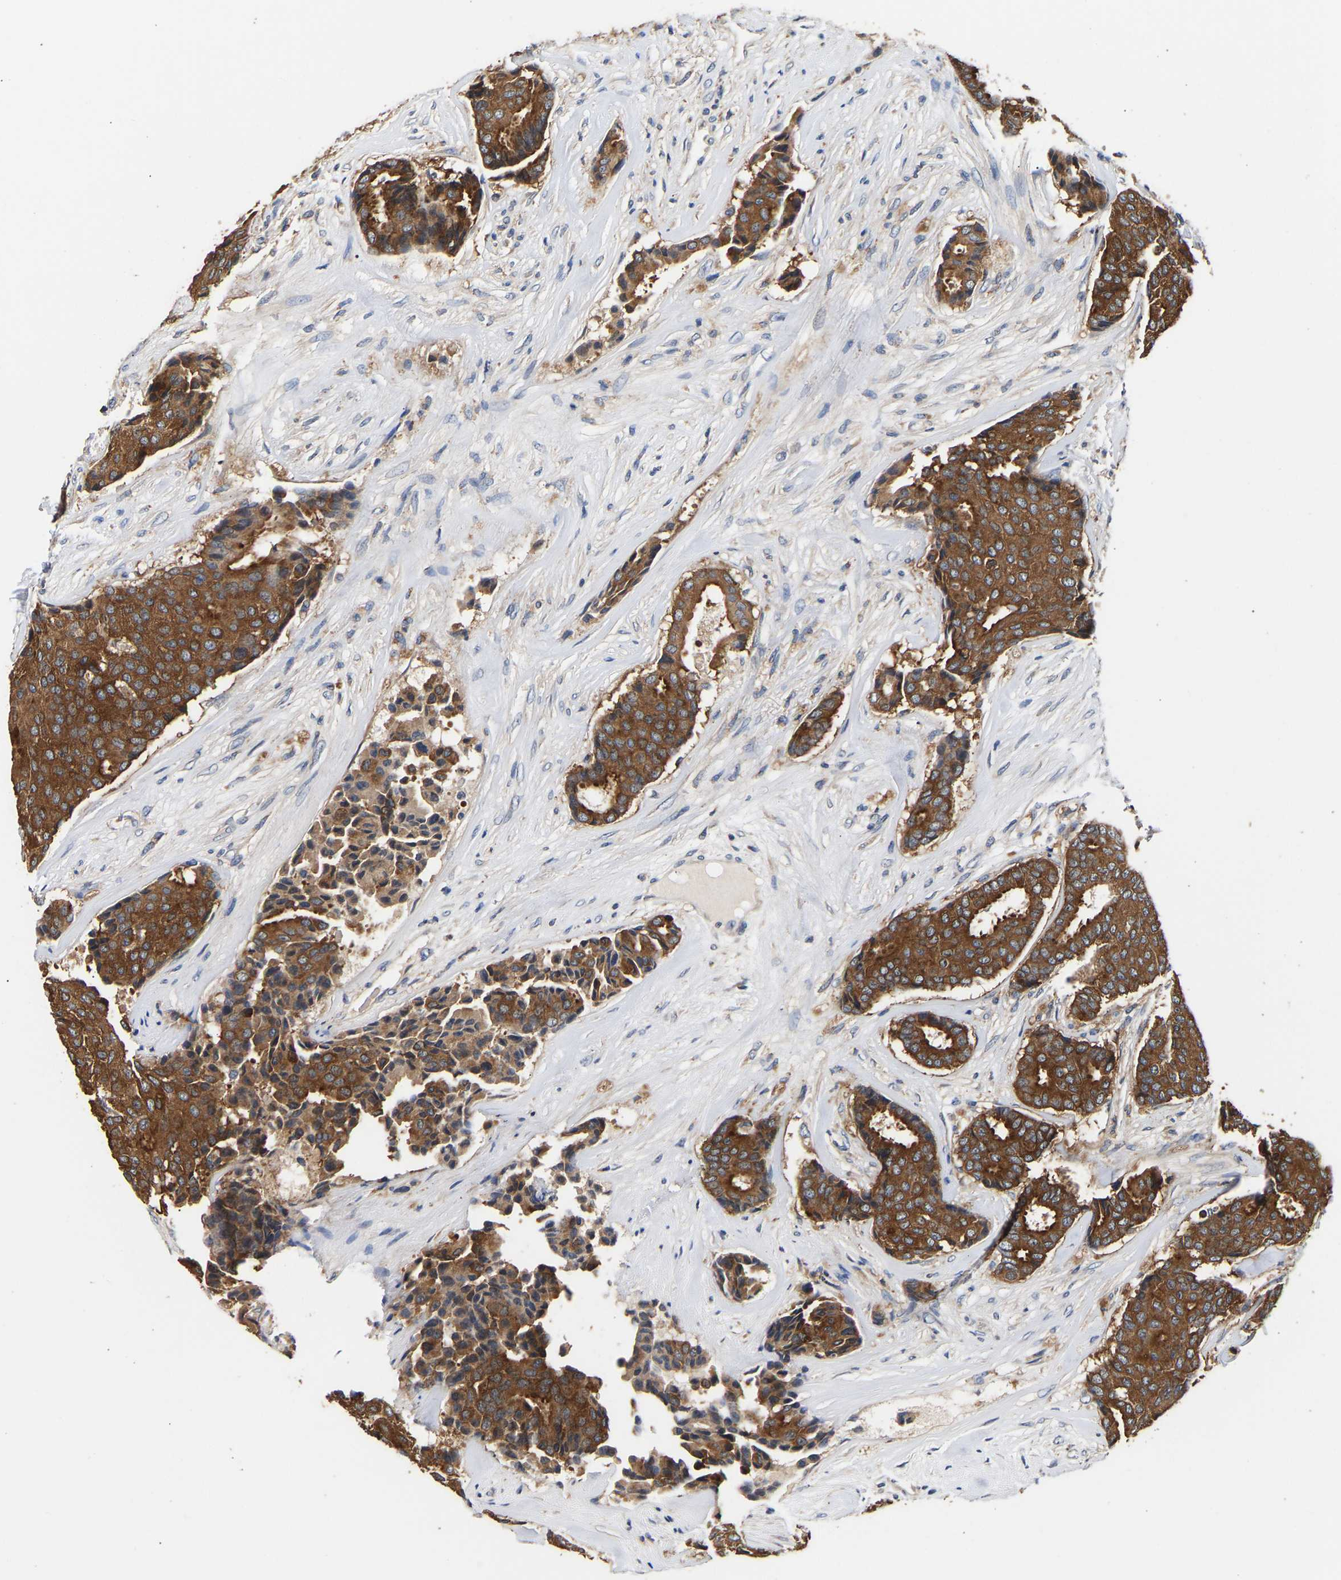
{"staining": {"intensity": "strong", "quantity": ">75%", "location": "cytoplasmic/membranous"}, "tissue": "breast cancer", "cell_type": "Tumor cells", "image_type": "cancer", "snomed": [{"axis": "morphology", "description": "Duct carcinoma"}, {"axis": "topography", "description": "Breast"}], "caption": "Immunohistochemical staining of human breast cancer (invasive ductal carcinoma) shows strong cytoplasmic/membranous protein staining in approximately >75% of tumor cells. The staining was performed using DAB (3,3'-diaminobenzidine) to visualize the protein expression in brown, while the nuclei were stained in blue with hematoxylin (Magnification: 20x).", "gene": "LRBA", "patient": {"sex": "female", "age": 75}}